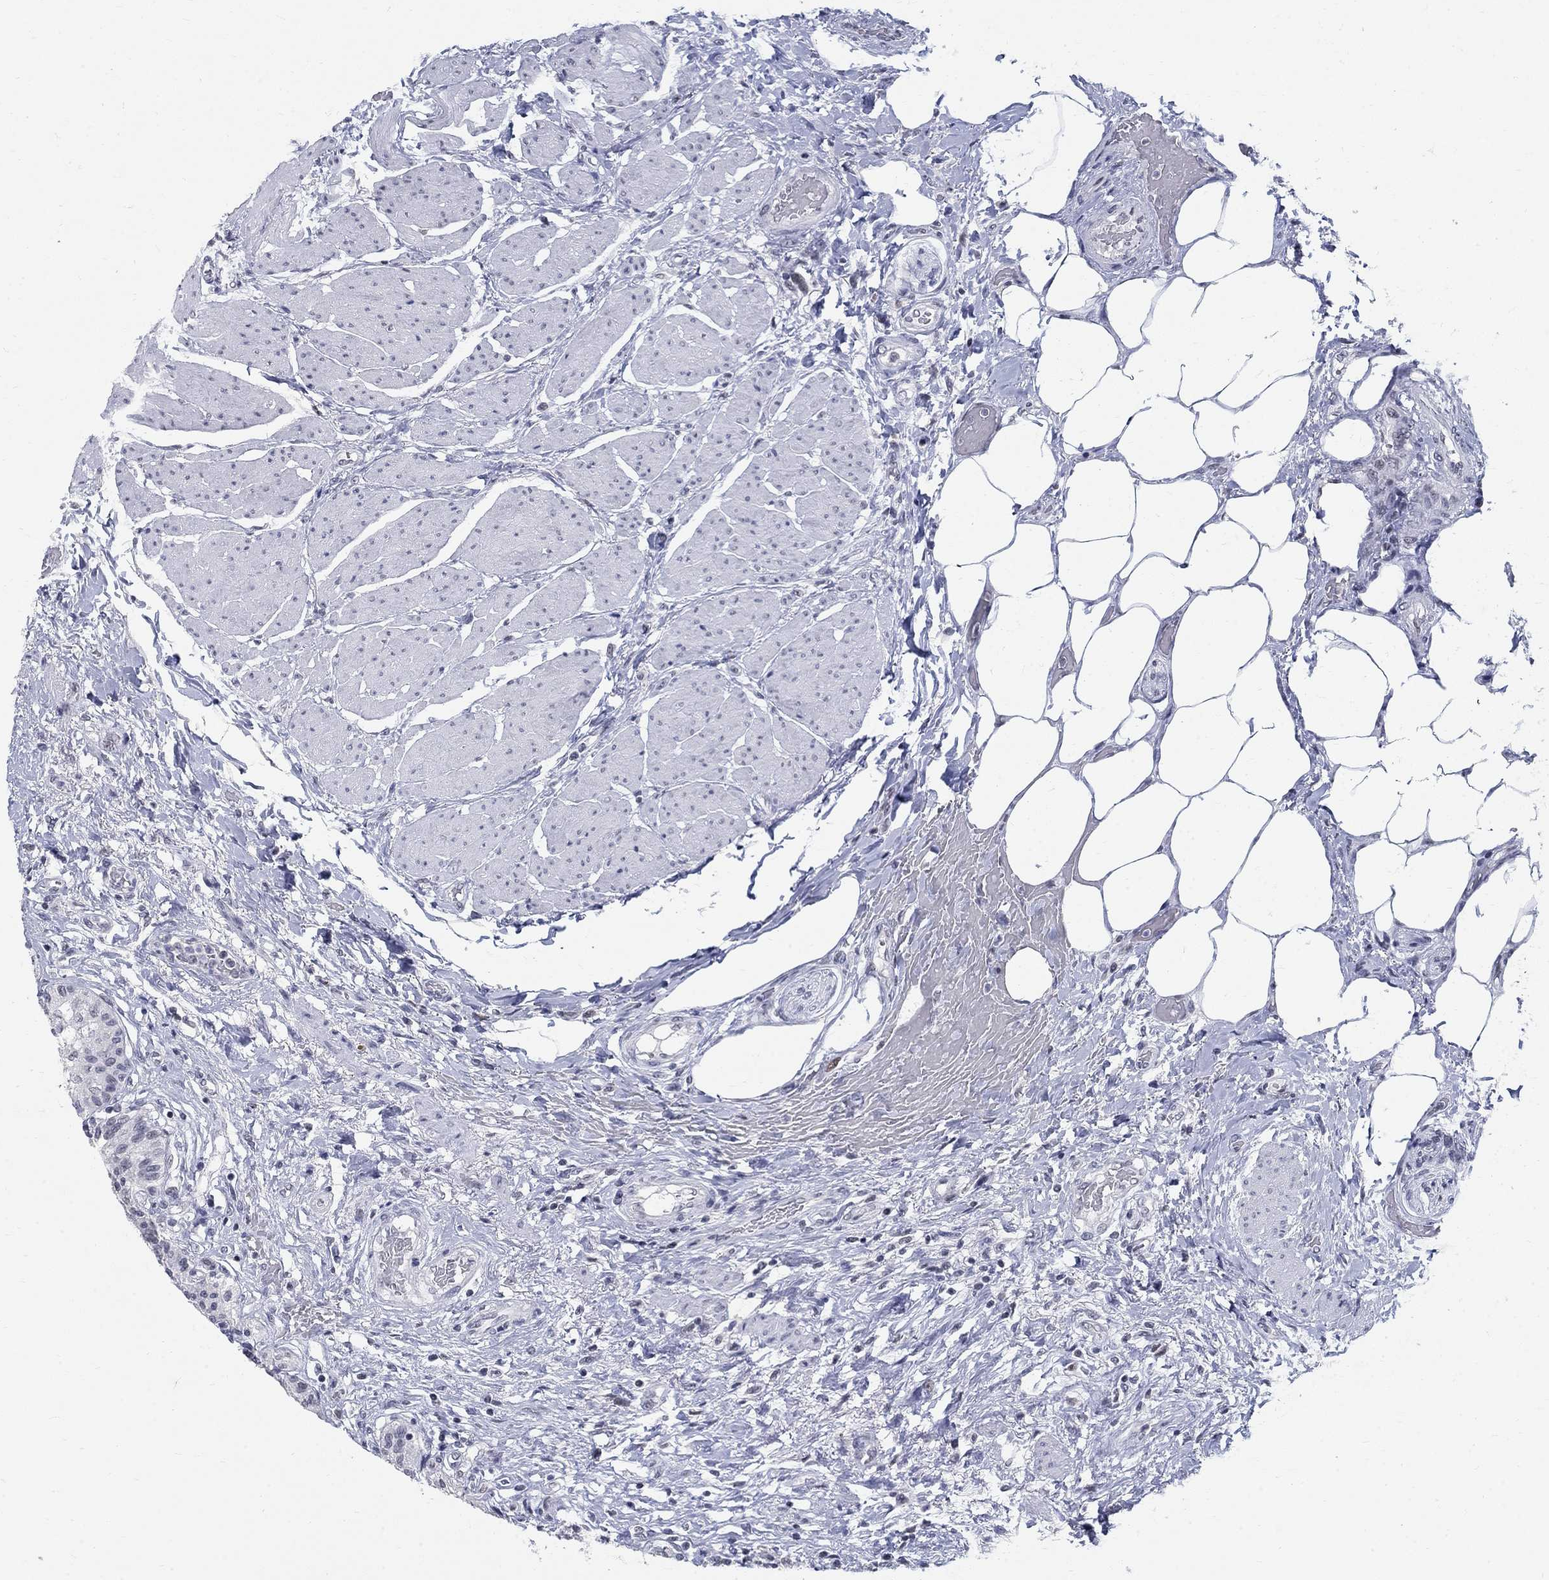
{"staining": {"intensity": "negative", "quantity": "none", "location": "none"}, "tissue": "urinary bladder", "cell_type": "Urothelial cells", "image_type": "normal", "snomed": [{"axis": "morphology", "description": "Normal tissue, NOS"}, {"axis": "morphology", "description": "Metaplasia, NOS"}, {"axis": "topography", "description": "Urinary bladder"}], "caption": "Micrograph shows no protein staining in urothelial cells of benign urinary bladder. (DAB immunohistochemistry (IHC) visualized using brightfield microscopy, high magnification).", "gene": "BHLHE22", "patient": {"sex": "male", "age": 68}}